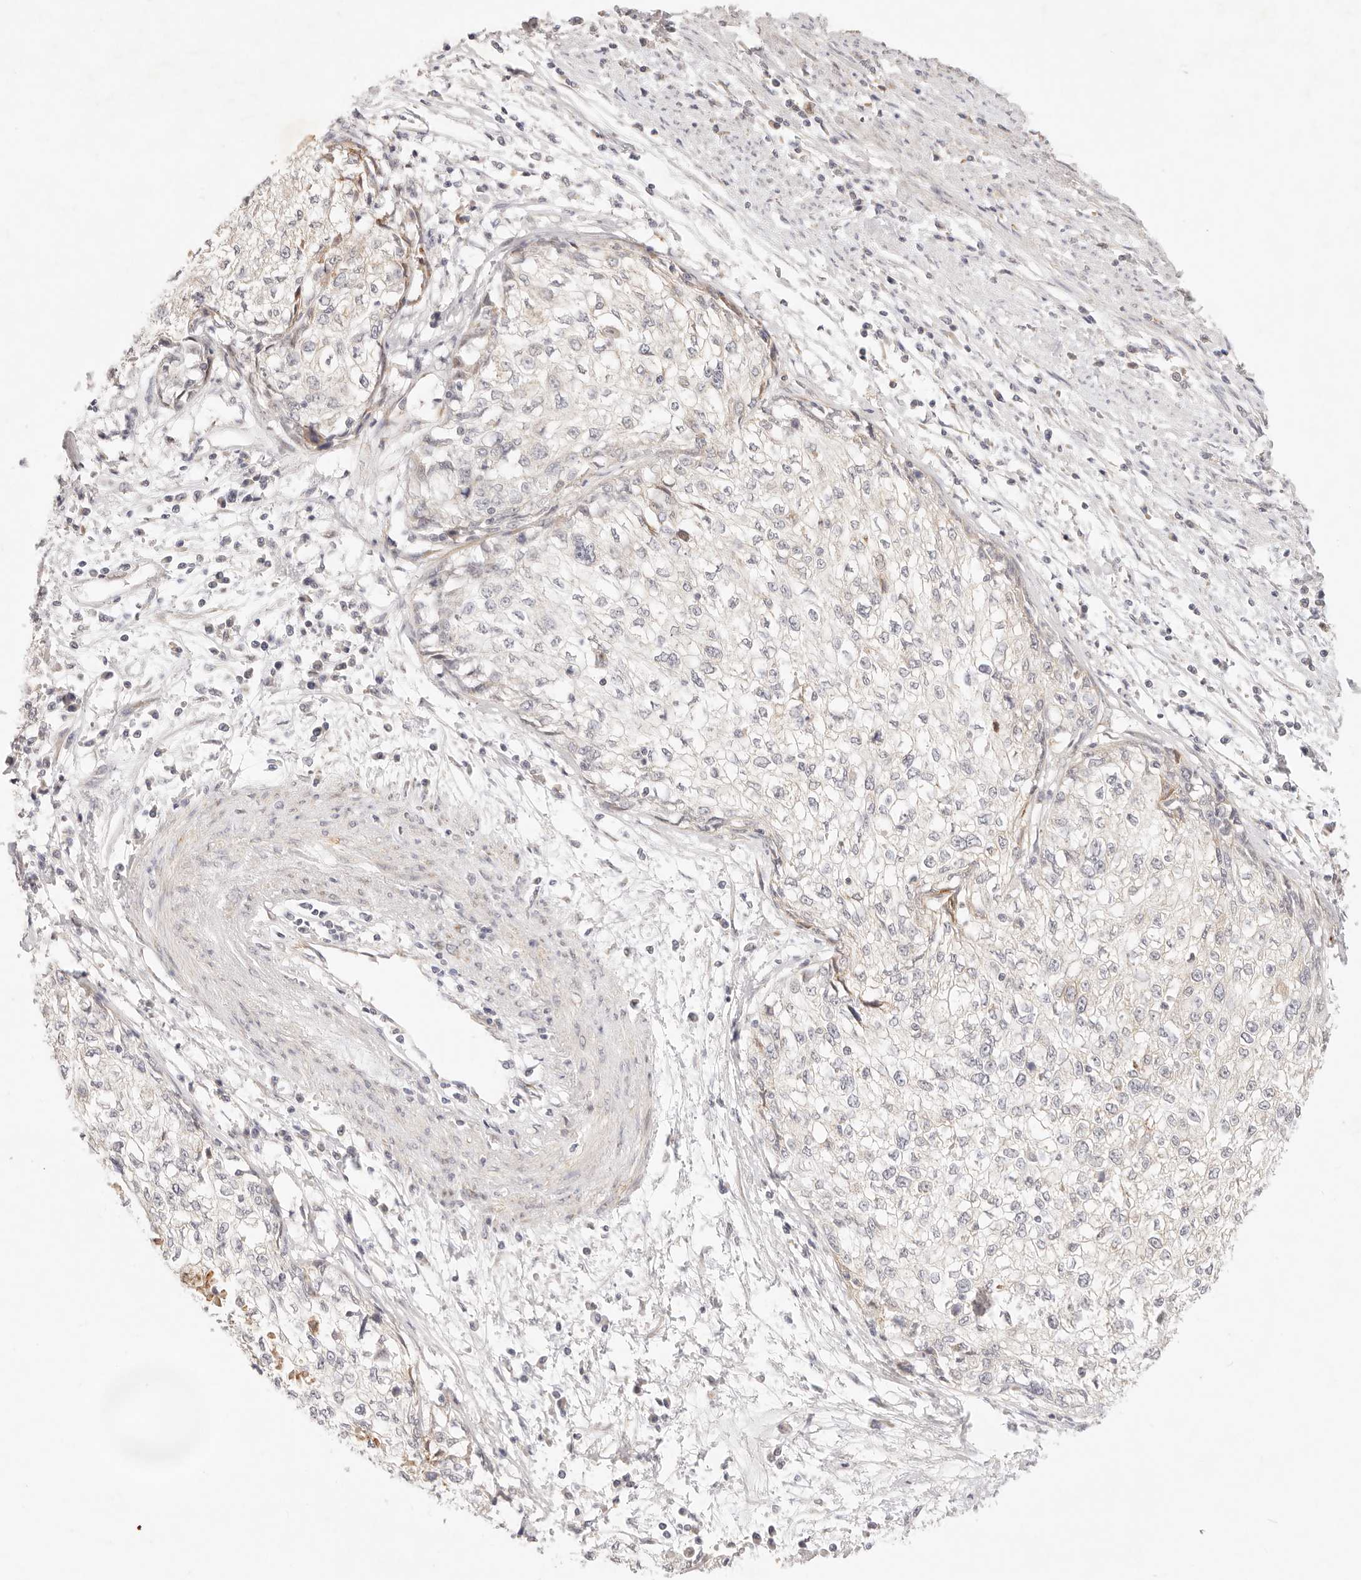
{"staining": {"intensity": "negative", "quantity": "none", "location": "none"}, "tissue": "cervical cancer", "cell_type": "Tumor cells", "image_type": "cancer", "snomed": [{"axis": "morphology", "description": "Squamous cell carcinoma, NOS"}, {"axis": "topography", "description": "Cervix"}], "caption": "This is an immunohistochemistry (IHC) image of cervical cancer (squamous cell carcinoma). There is no expression in tumor cells.", "gene": "GPR156", "patient": {"sex": "female", "age": 57}}